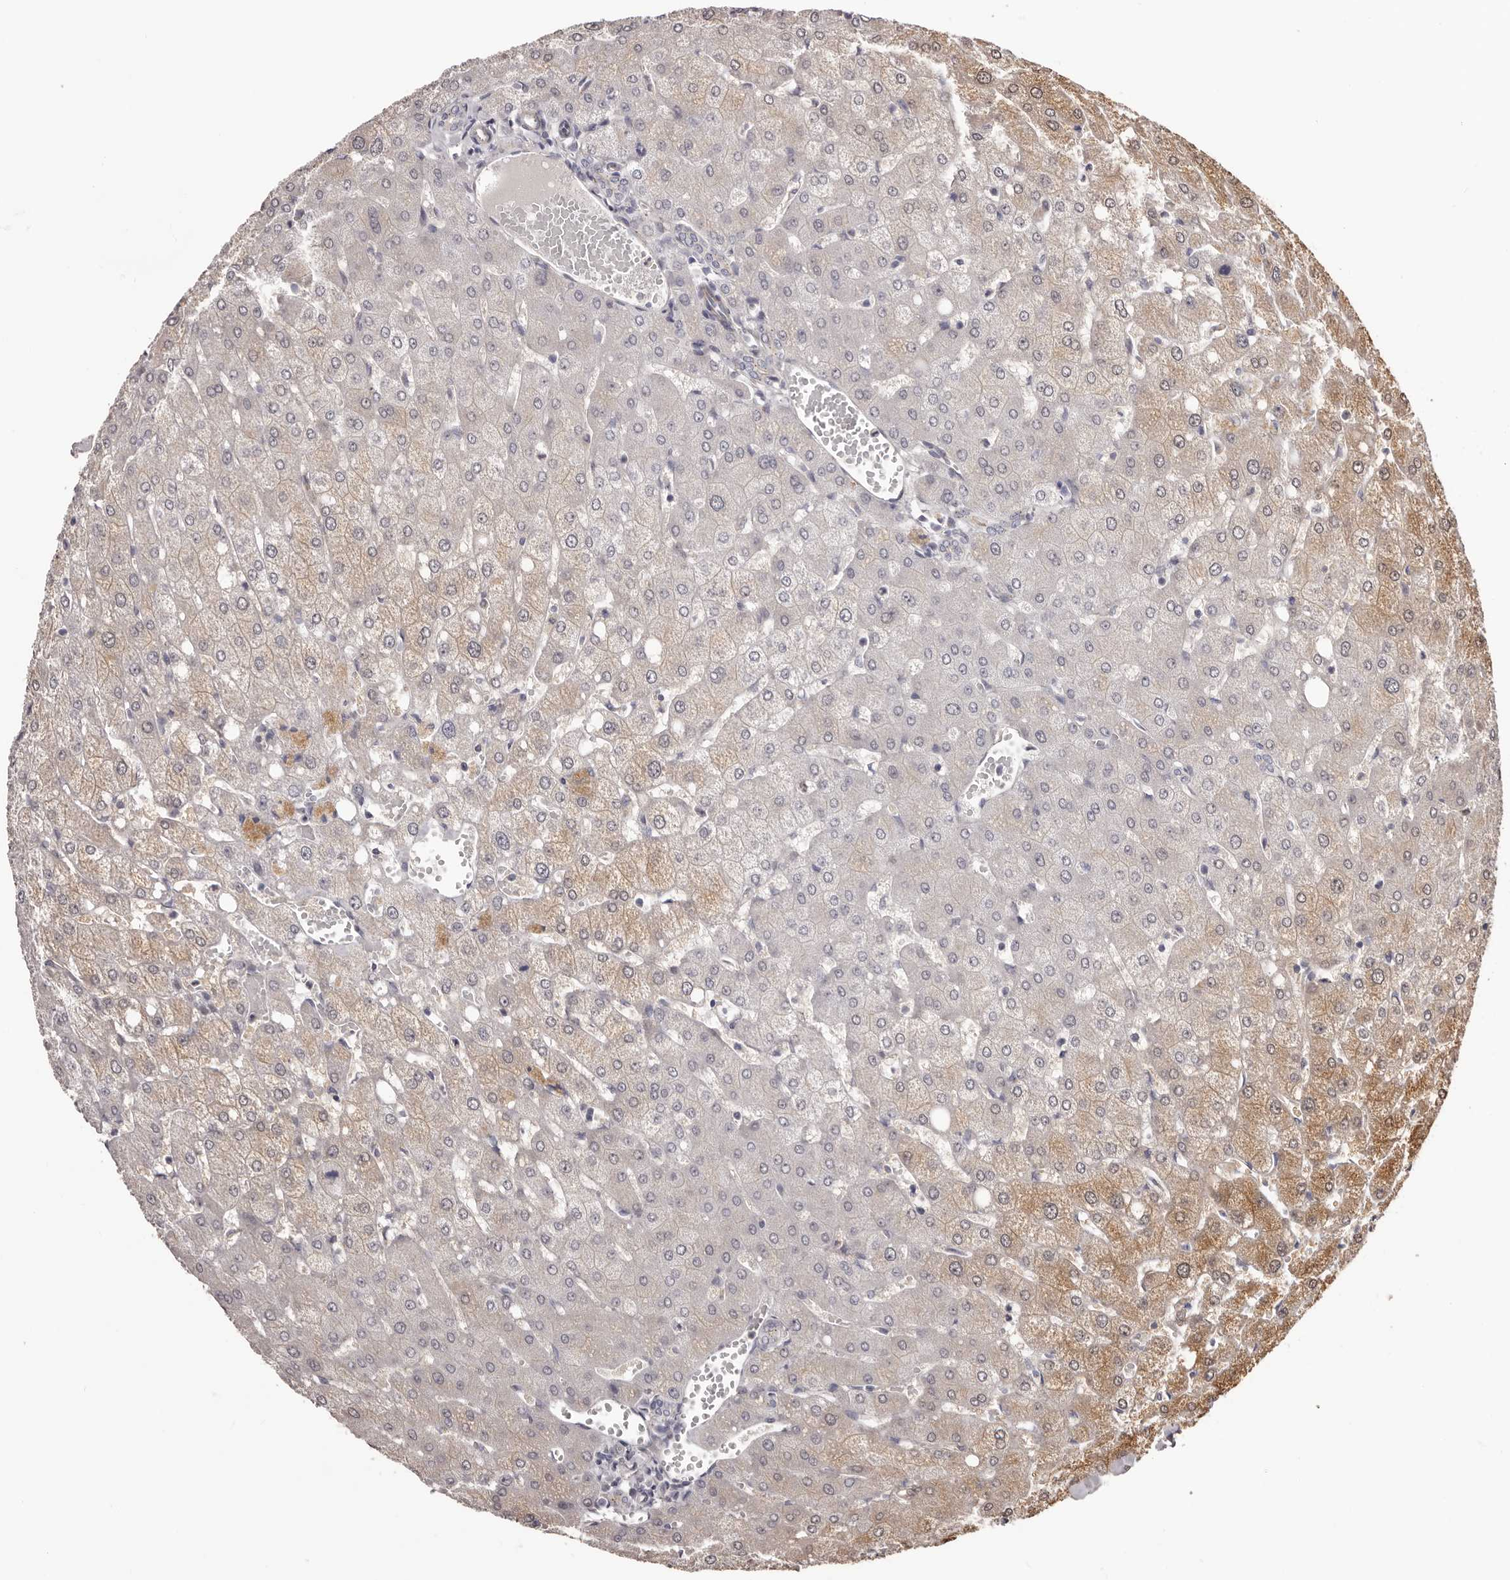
{"staining": {"intensity": "negative", "quantity": "none", "location": "none"}, "tissue": "liver", "cell_type": "Cholangiocytes", "image_type": "normal", "snomed": [{"axis": "morphology", "description": "Normal tissue, NOS"}, {"axis": "topography", "description": "Liver"}], "caption": "This photomicrograph is of benign liver stained with IHC to label a protein in brown with the nuclei are counter-stained blue. There is no expression in cholangiocytes.", "gene": "PEG10", "patient": {"sex": "female", "age": 54}}